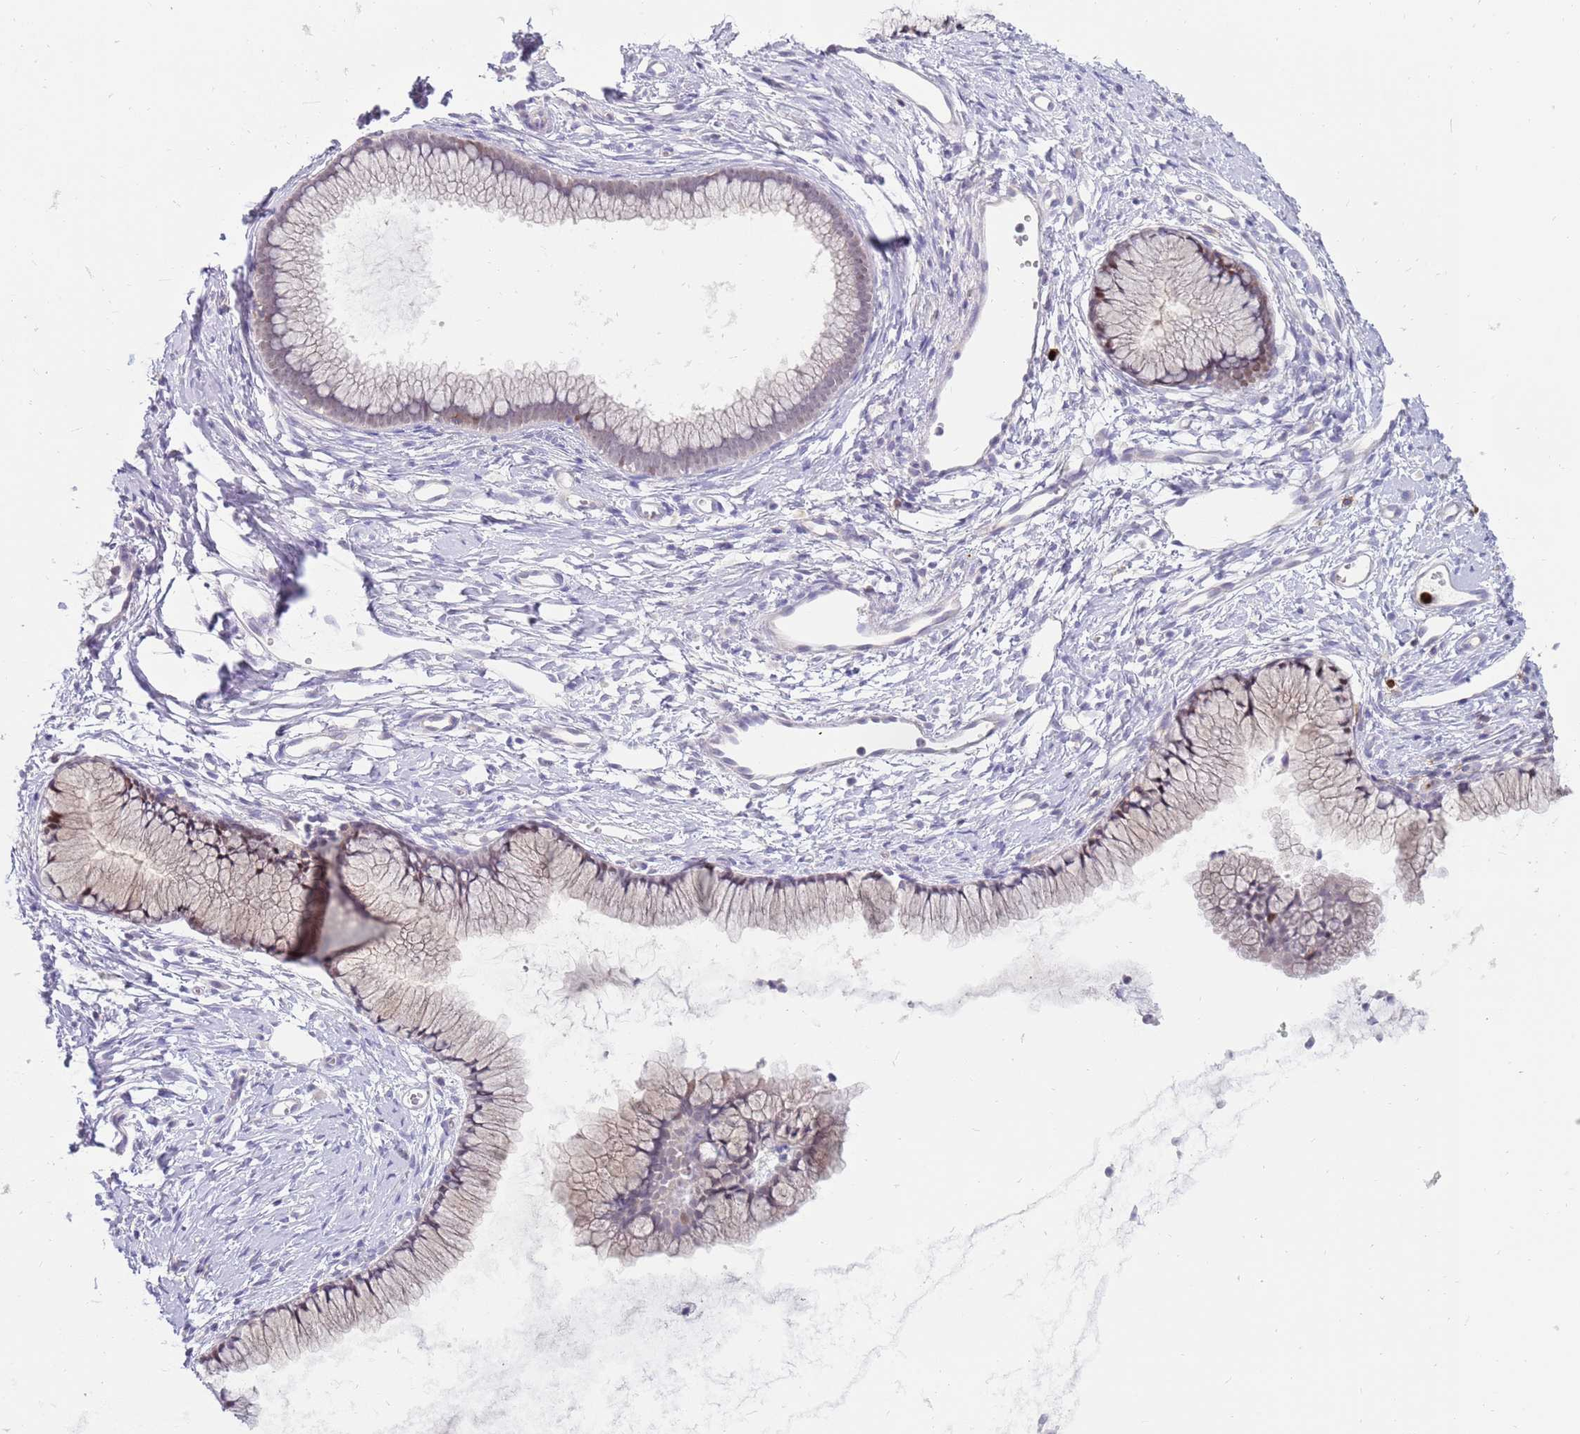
{"staining": {"intensity": "weak", "quantity": "<25%", "location": "cytoplasmic/membranous,nuclear"}, "tissue": "cervix", "cell_type": "Glandular cells", "image_type": "normal", "snomed": [{"axis": "morphology", "description": "Normal tissue, NOS"}, {"axis": "topography", "description": "Cervix"}], "caption": "Image shows no significant protein positivity in glandular cells of unremarkable cervix. (DAB immunohistochemistry (IHC) with hematoxylin counter stain).", "gene": "STK25", "patient": {"sex": "female", "age": 40}}